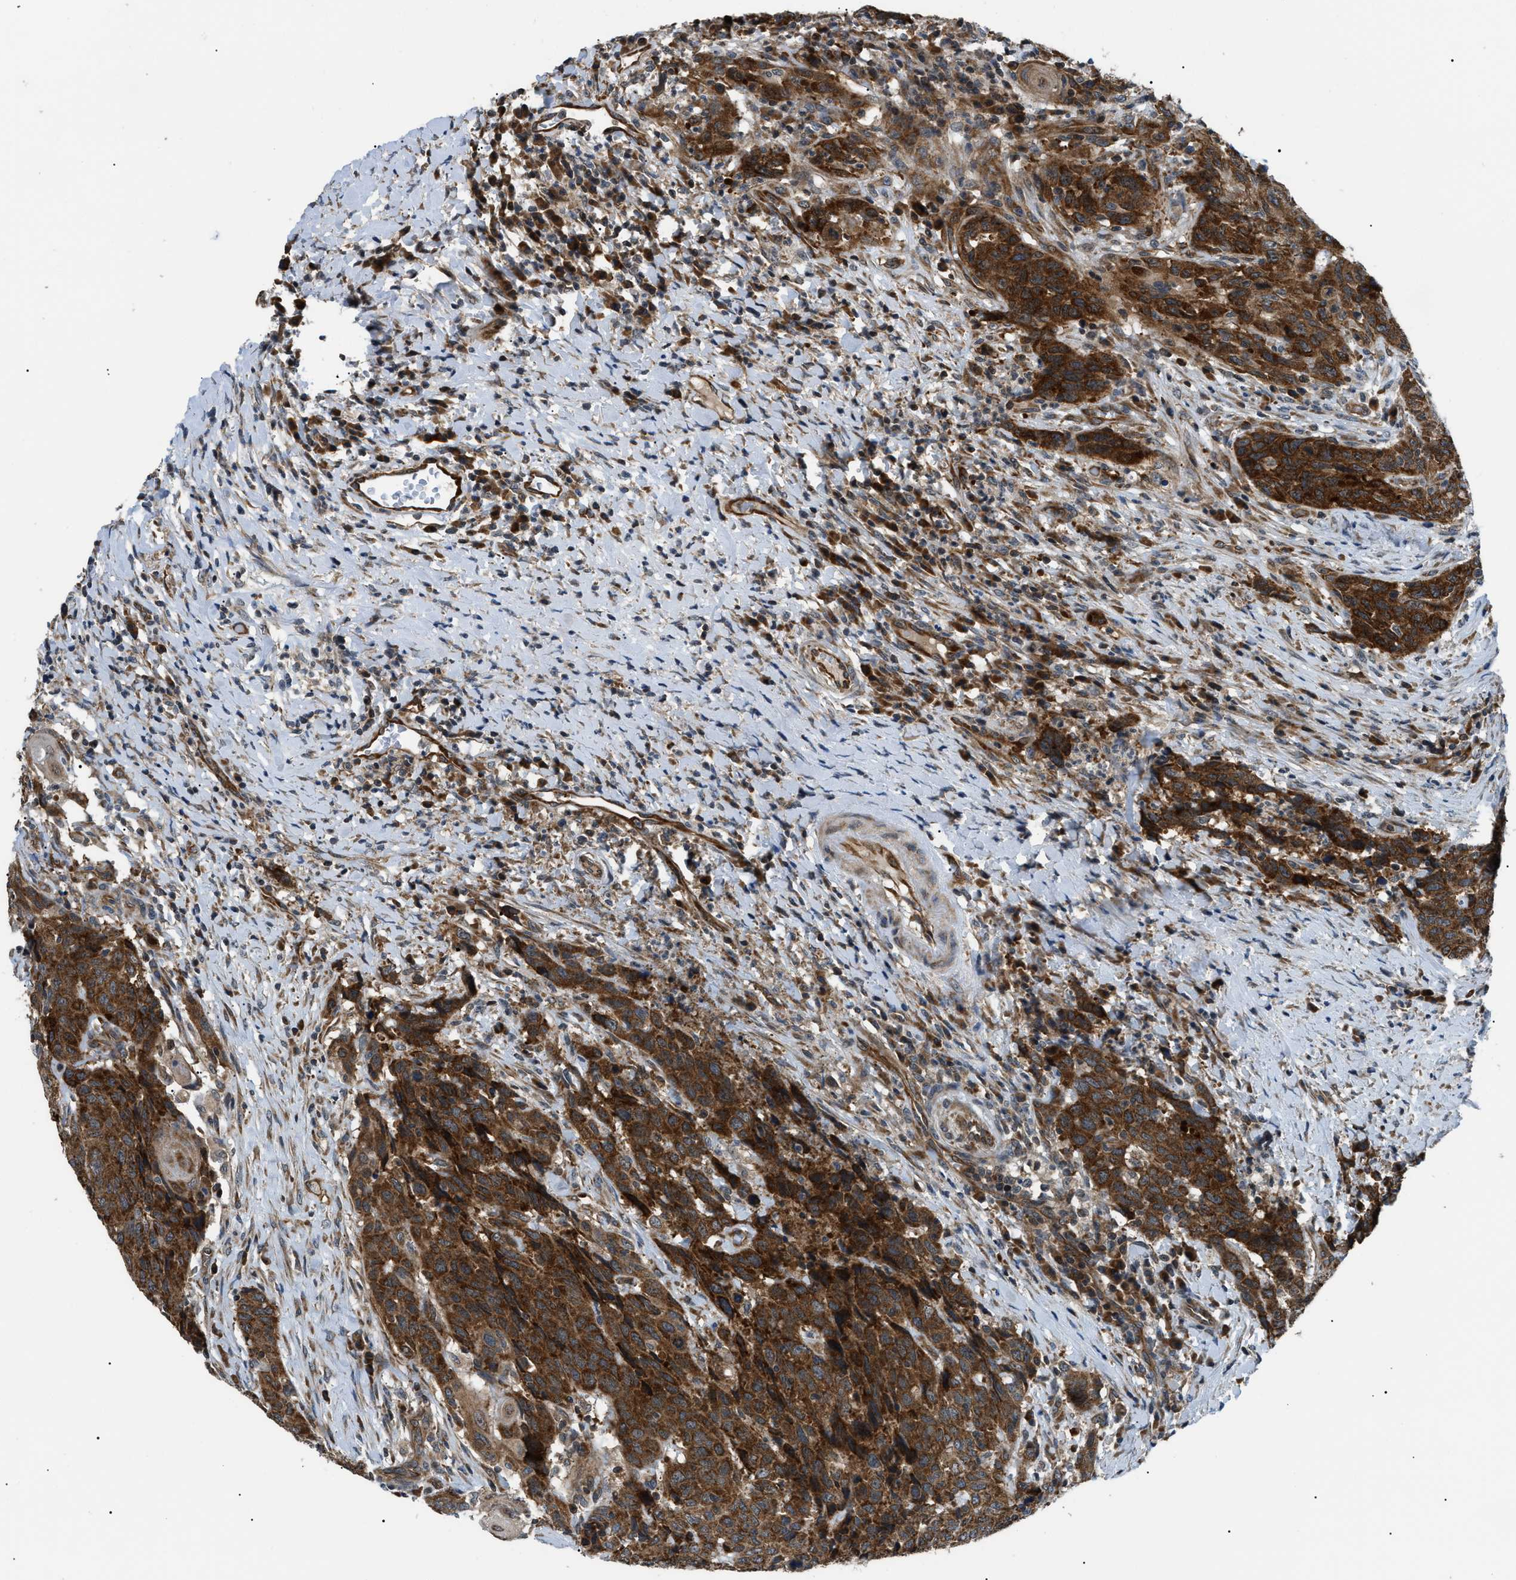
{"staining": {"intensity": "strong", "quantity": ">75%", "location": "cytoplasmic/membranous"}, "tissue": "head and neck cancer", "cell_type": "Tumor cells", "image_type": "cancer", "snomed": [{"axis": "morphology", "description": "Squamous cell carcinoma, NOS"}, {"axis": "topography", "description": "Head-Neck"}], "caption": "DAB immunohistochemical staining of human squamous cell carcinoma (head and neck) shows strong cytoplasmic/membranous protein staining in about >75% of tumor cells.", "gene": "SRPK1", "patient": {"sex": "male", "age": 66}}